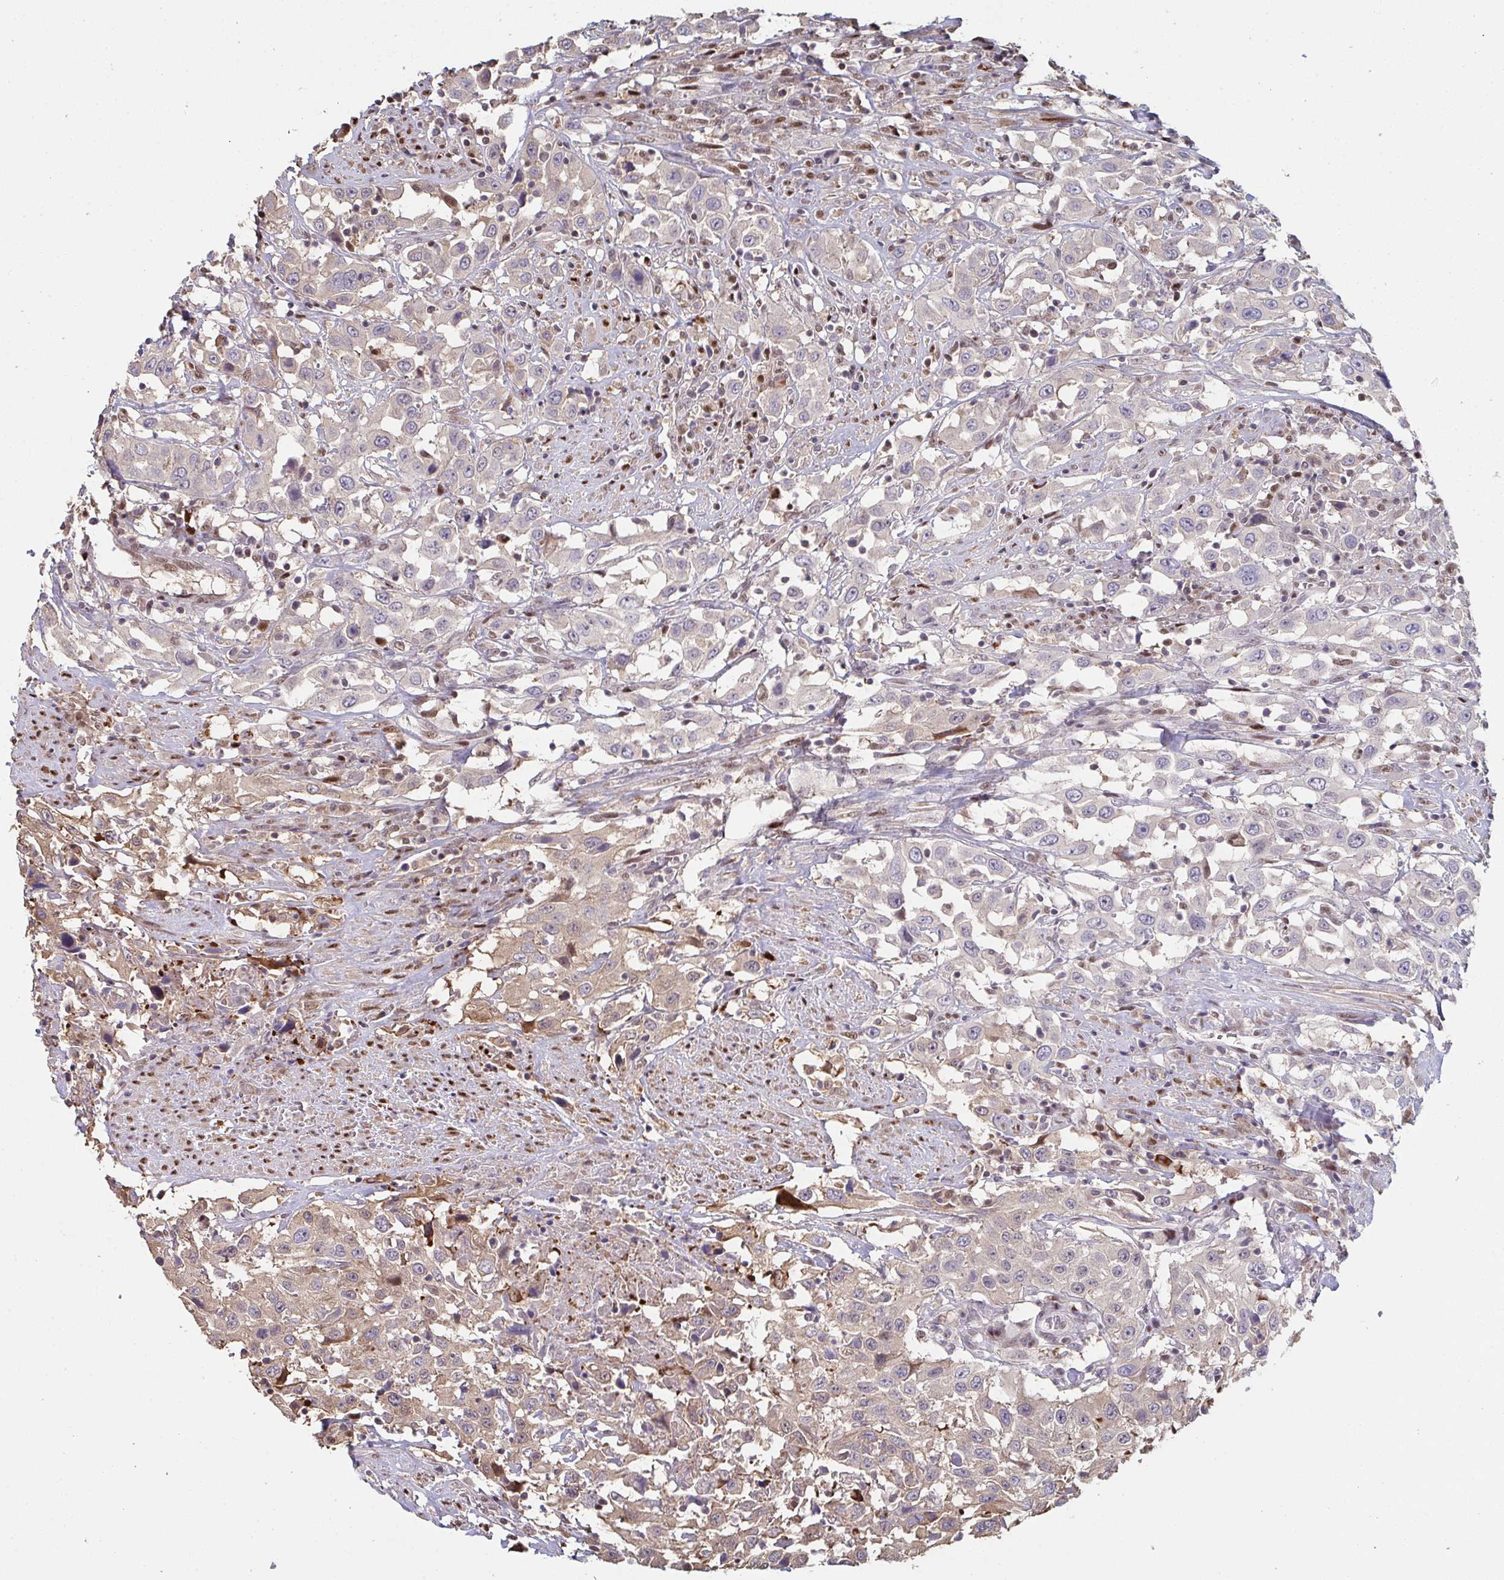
{"staining": {"intensity": "moderate", "quantity": "25%-75%", "location": "cytoplasmic/membranous"}, "tissue": "urothelial cancer", "cell_type": "Tumor cells", "image_type": "cancer", "snomed": [{"axis": "morphology", "description": "Urothelial carcinoma, High grade"}, {"axis": "topography", "description": "Urinary bladder"}], "caption": "Urothelial carcinoma (high-grade) was stained to show a protein in brown. There is medium levels of moderate cytoplasmic/membranous expression in approximately 25%-75% of tumor cells. (IHC, brightfield microscopy, high magnification).", "gene": "ACD", "patient": {"sex": "male", "age": 61}}